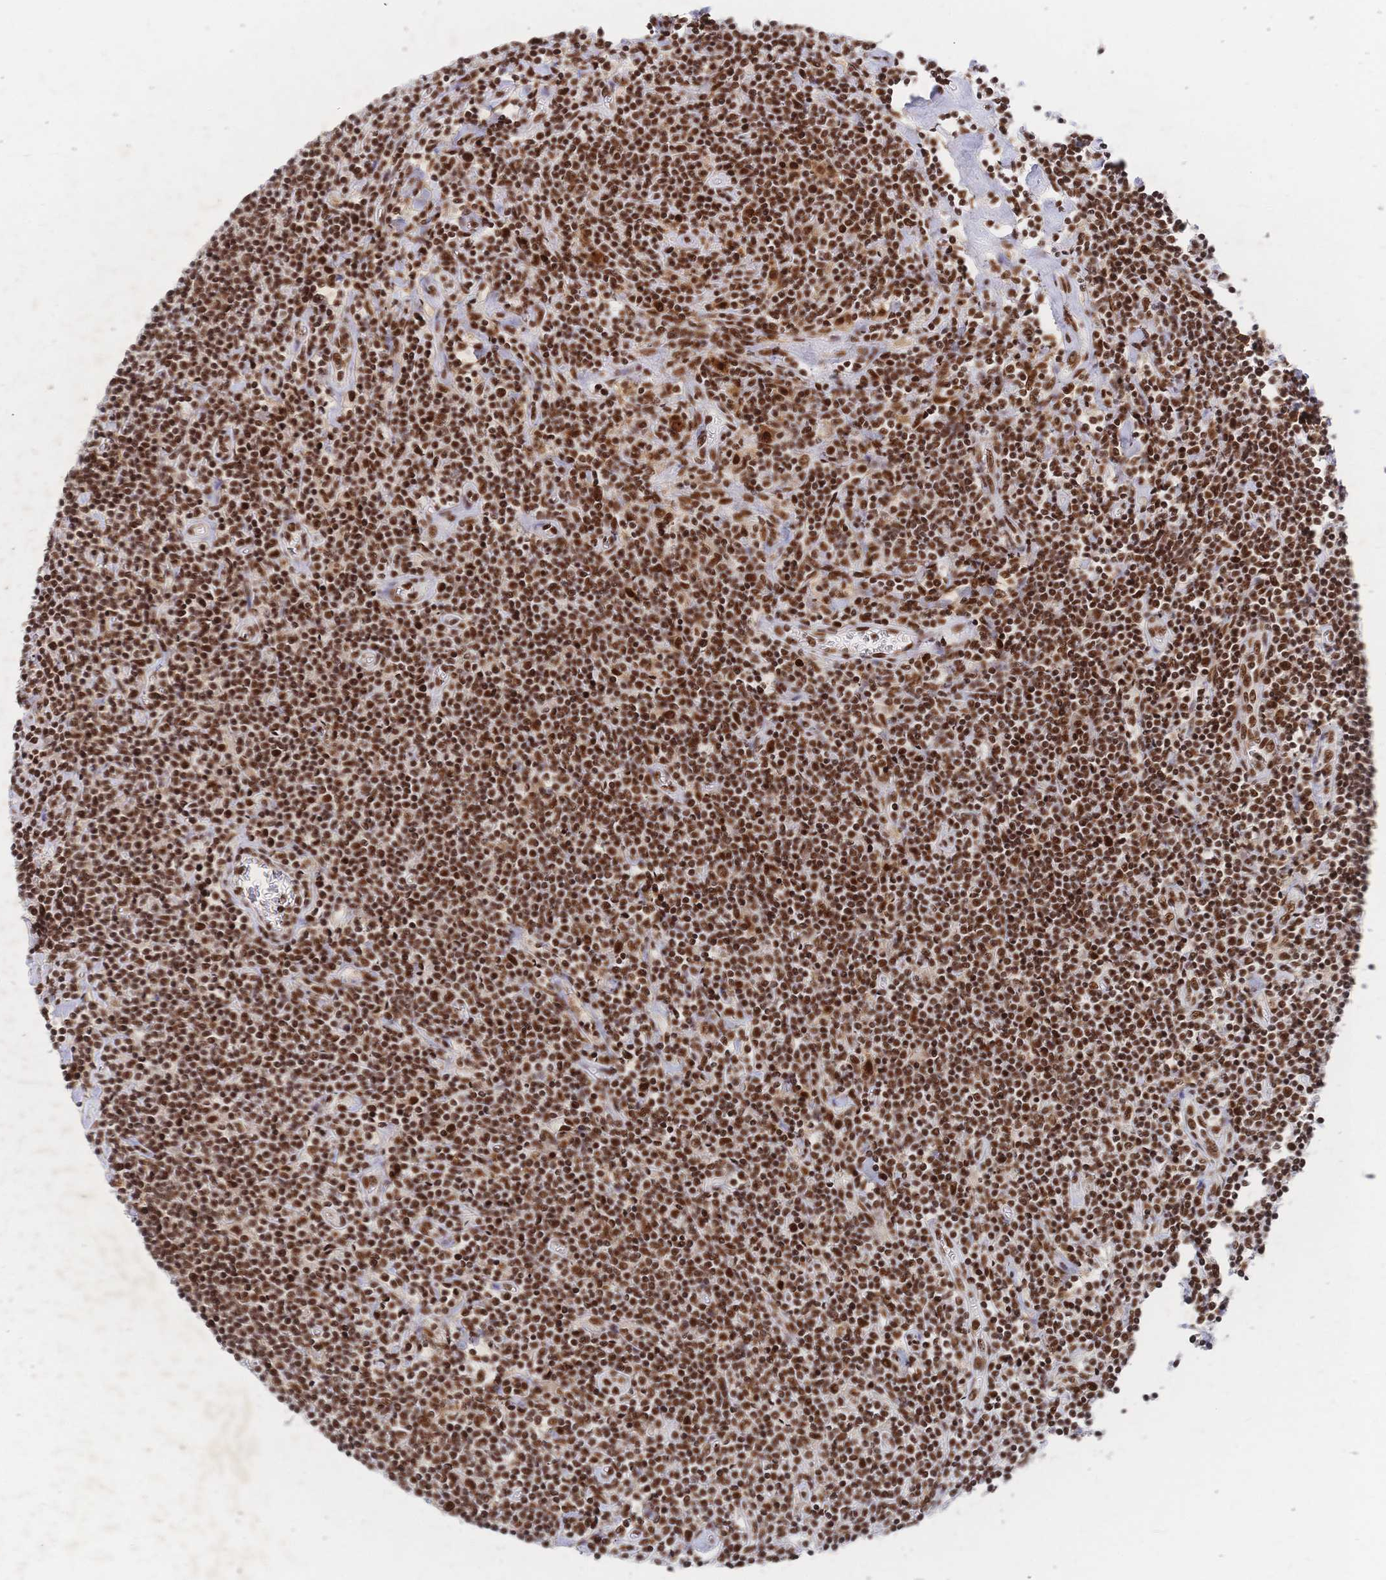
{"staining": {"intensity": "strong", "quantity": ">75%", "location": "nuclear"}, "tissue": "lymphoma", "cell_type": "Tumor cells", "image_type": "cancer", "snomed": [{"axis": "morphology", "description": "Hodgkin's disease, NOS"}, {"axis": "topography", "description": "Lymph node"}], "caption": "An image of Hodgkin's disease stained for a protein shows strong nuclear brown staining in tumor cells.", "gene": "SRSF1", "patient": {"sex": "male", "age": 40}}